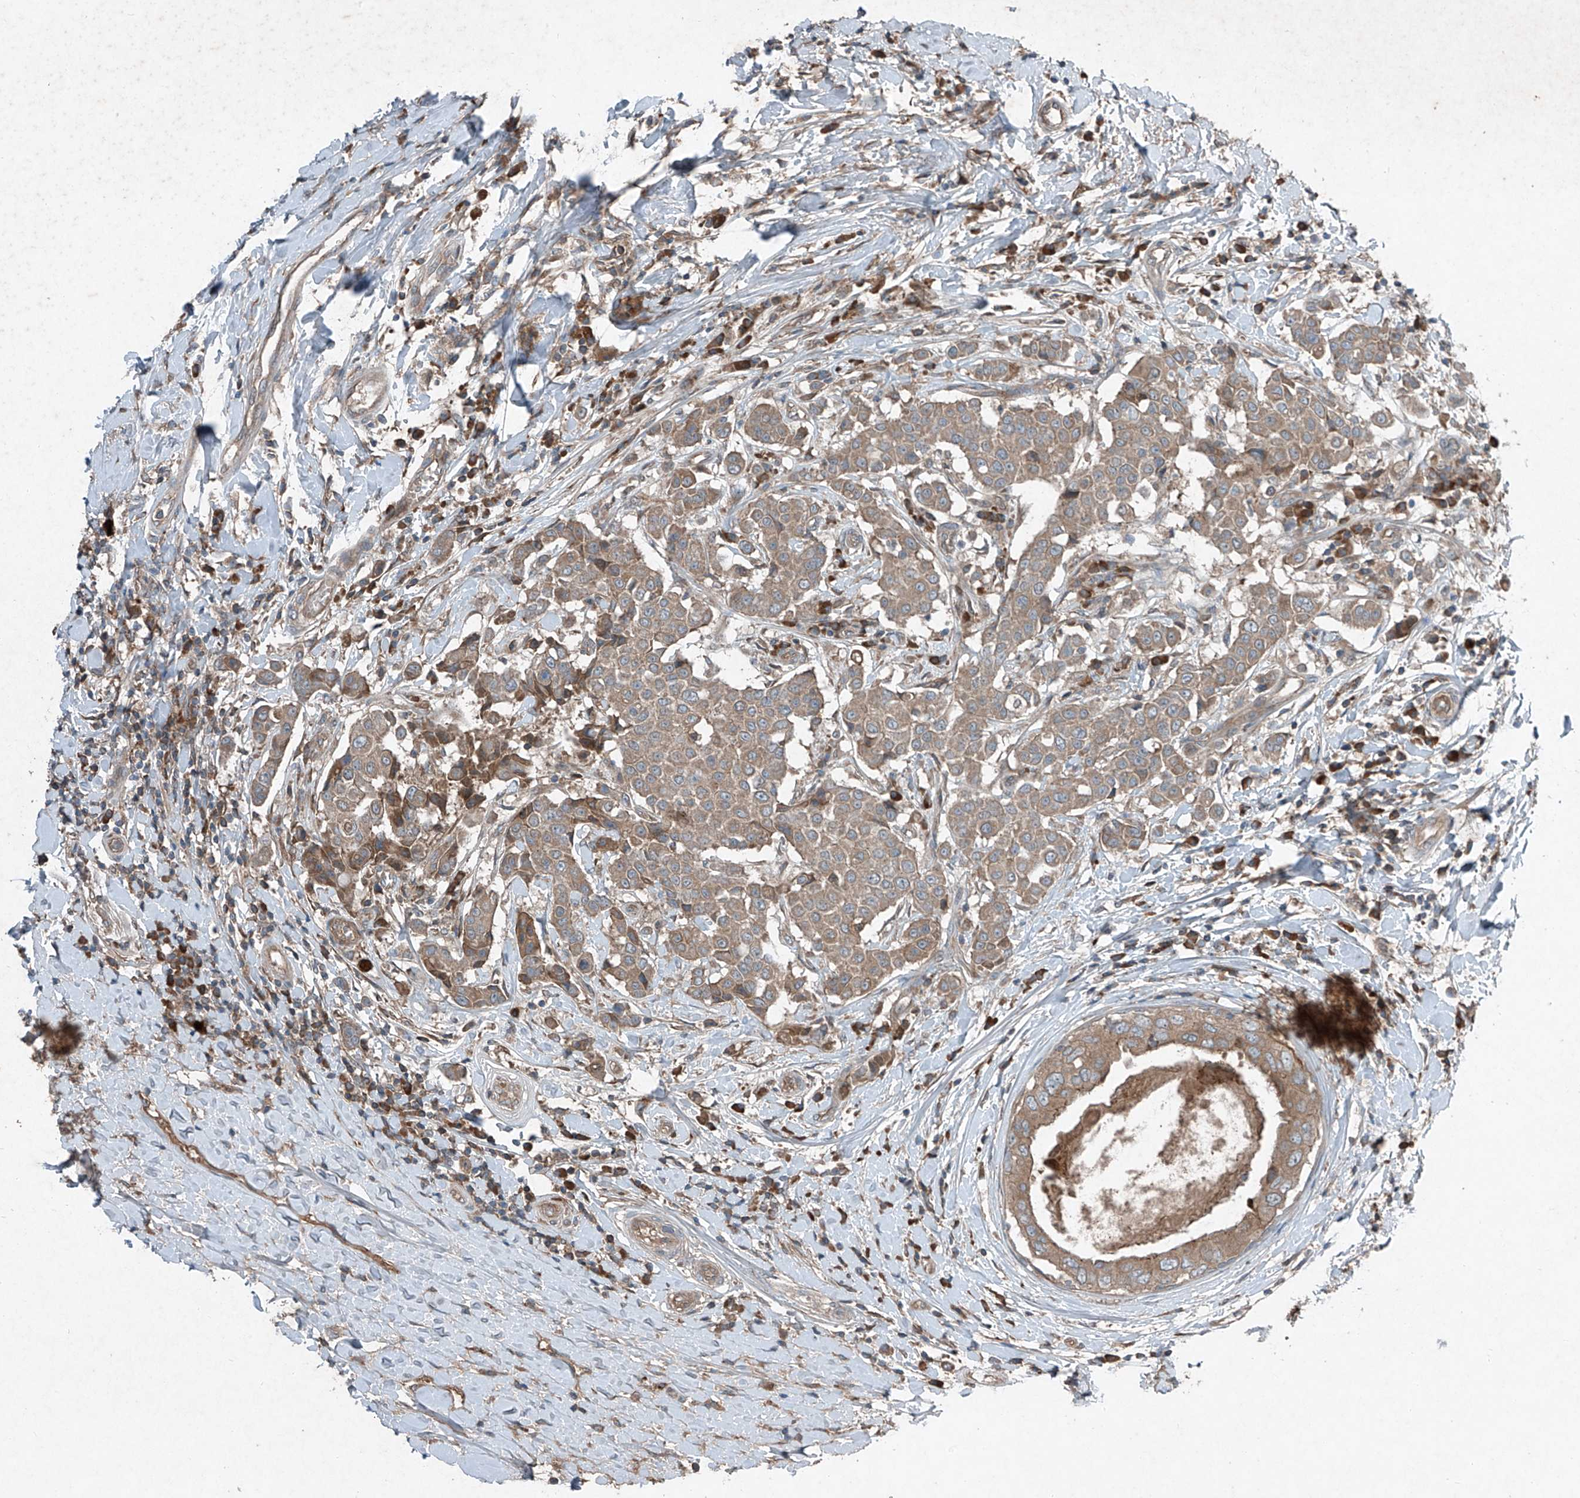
{"staining": {"intensity": "weak", "quantity": ">75%", "location": "cytoplasmic/membranous"}, "tissue": "breast cancer", "cell_type": "Tumor cells", "image_type": "cancer", "snomed": [{"axis": "morphology", "description": "Duct carcinoma"}, {"axis": "topography", "description": "Breast"}], "caption": "IHC of breast cancer (infiltrating ductal carcinoma) reveals low levels of weak cytoplasmic/membranous positivity in approximately >75% of tumor cells. The protein of interest is shown in brown color, while the nuclei are stained blue.", "gene": "FOXRED2", "patient": {"sex": "female", "age": 27}}